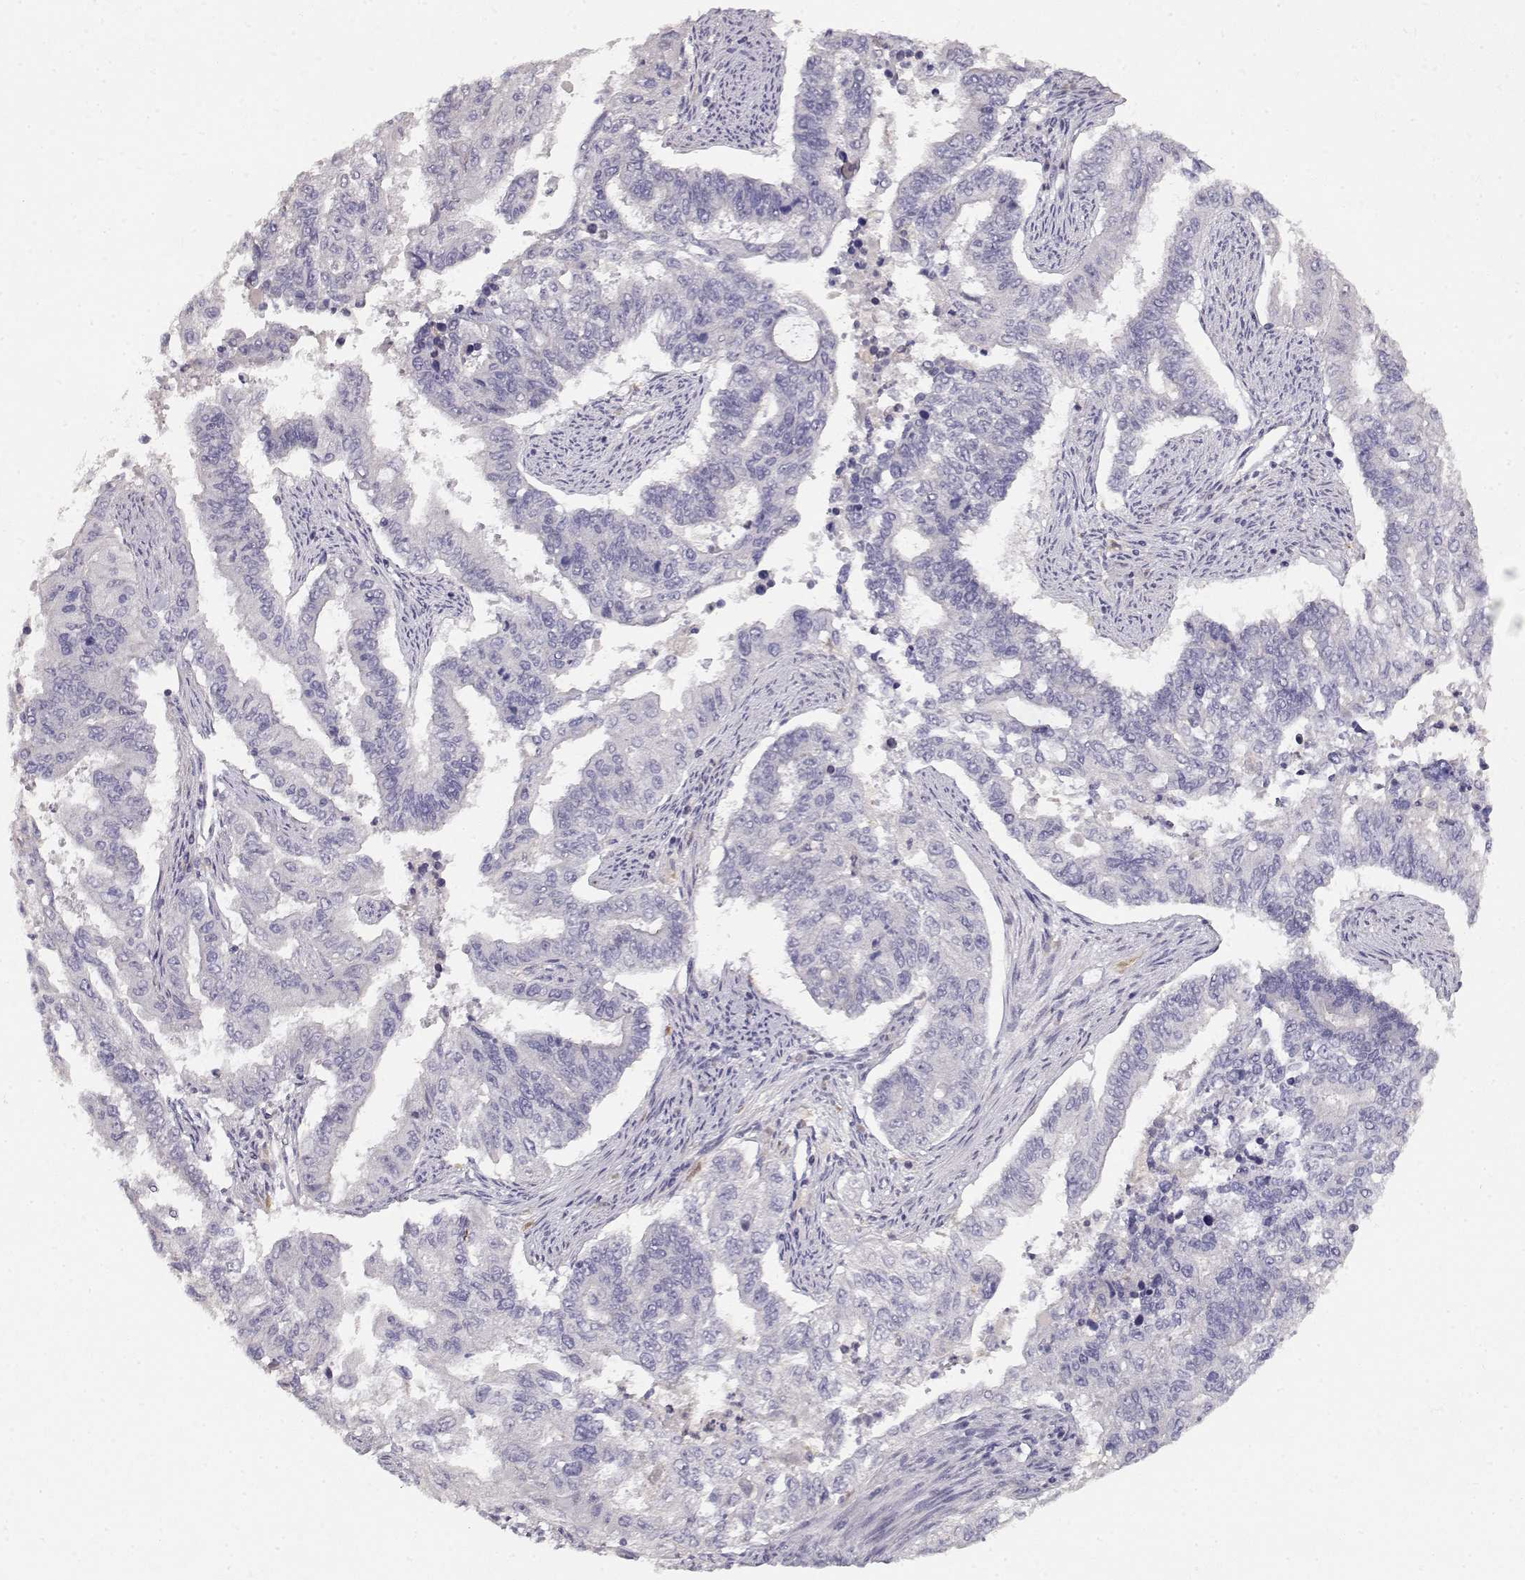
{"staining": {"intensity": "negative", "quantity": "none", "location": "none"}, "tissue": "endometrial cancer", "cell_type": "Tumor cells", "image_type": "cancer", "snomed": [{"axis": "morphology", "description": "Adenocarcinoma, NOS"}, {"axis": "topography", "description": "Uterus"}], "caption": "Photomicrograph shows no significant protein positivity in tumor cells of endometrial cancer.", "gene": "VAV1", "patient": {"sex": "female", "age": 59}}